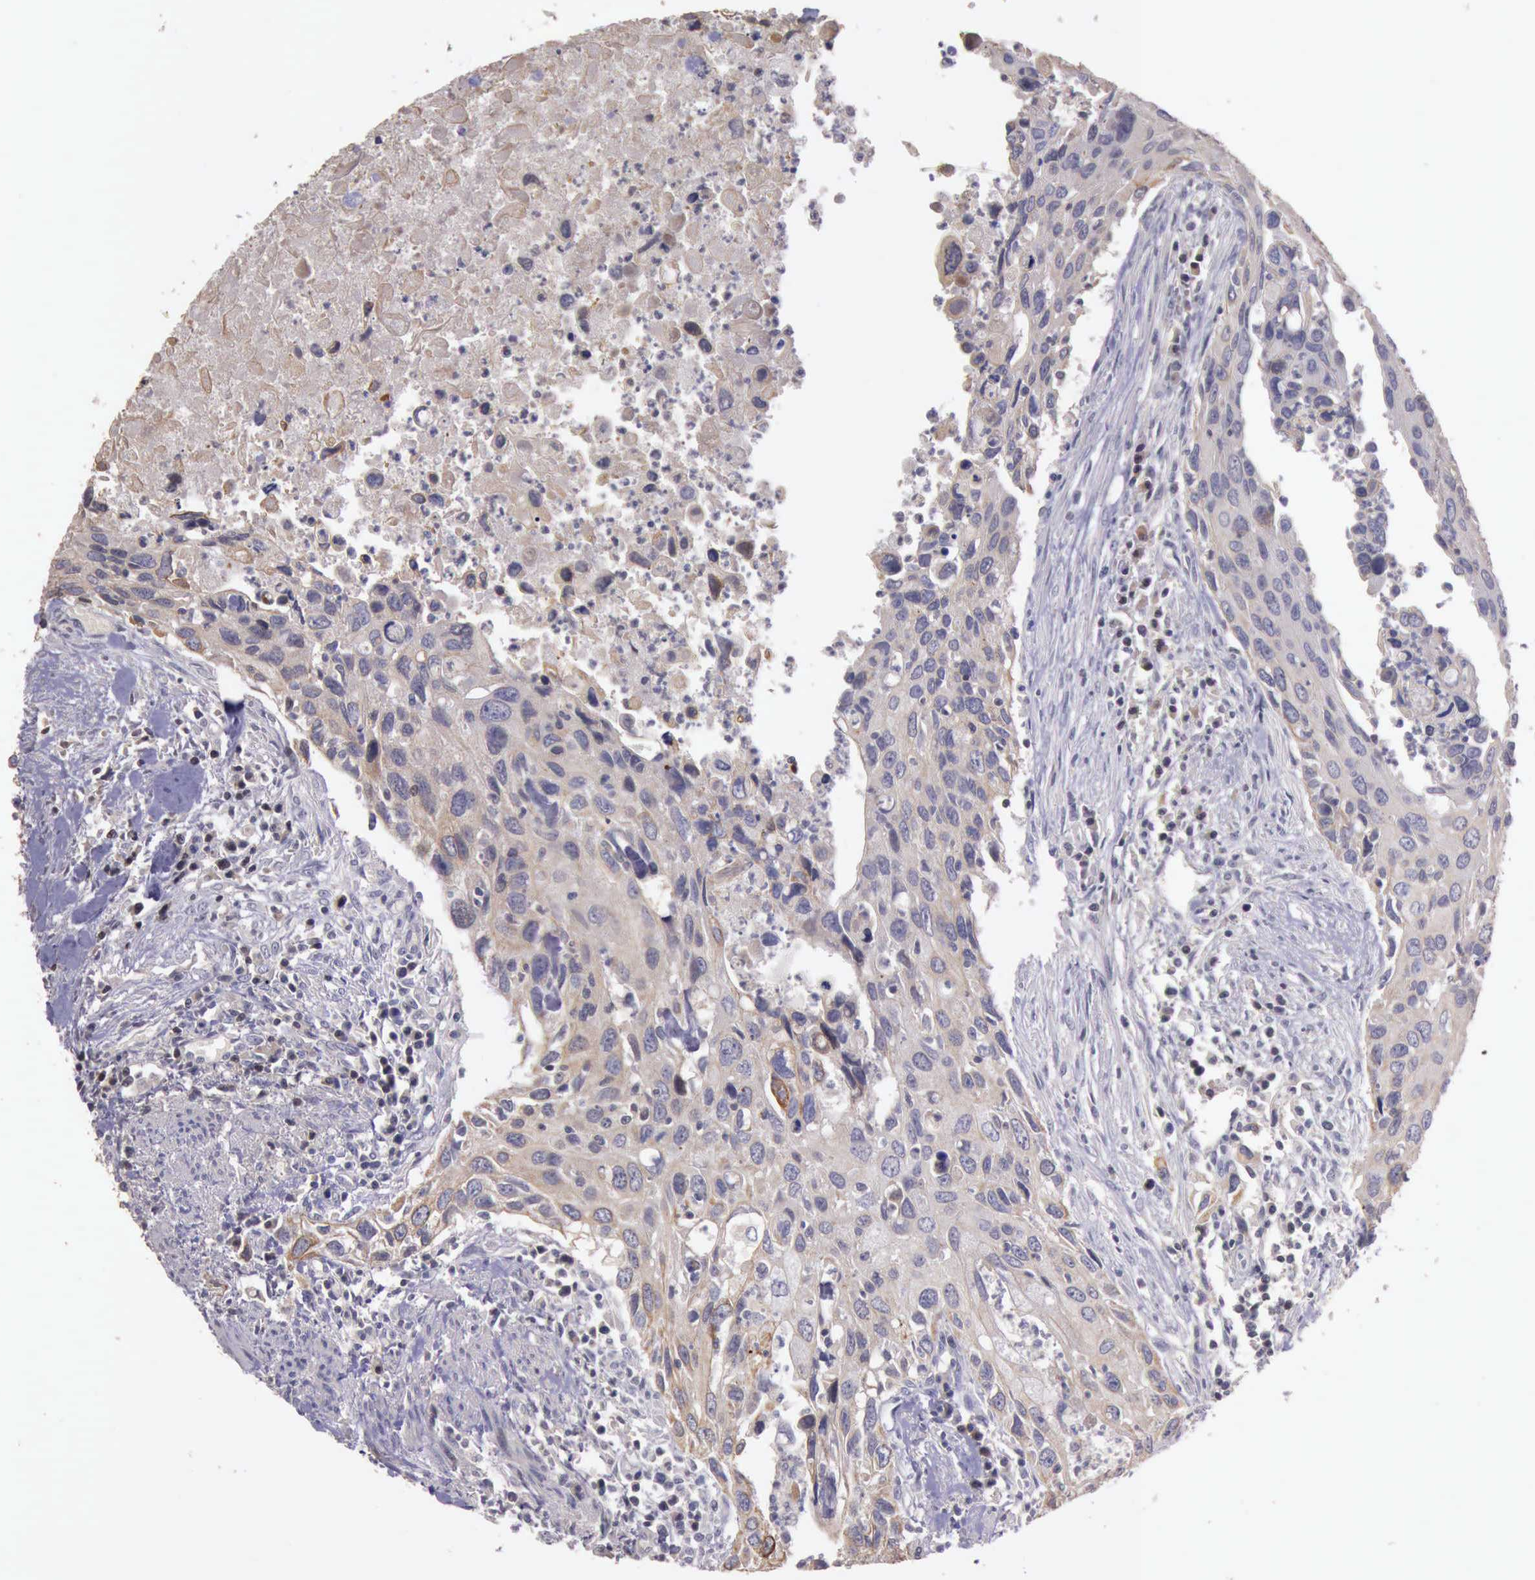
{"staining": {"intensity": "negative", "quantity": "none", "location": "none"}, "tissue": "urothelial cancer", "cell_type": "Tumor cells", "image_type": "cancer", "snomed": [{"axis": "morphology", "description": "Urothelial carcinoma, High grade"}, {"axis": "topography", "description": "Urinary bladder"}], "caption": "The immunohistochemistry micrograph has no significant staining in tumor cells of urothelial cancer tissue.", "gene": "RAB39B", "patient": {"sex": "male", "age": 71}}